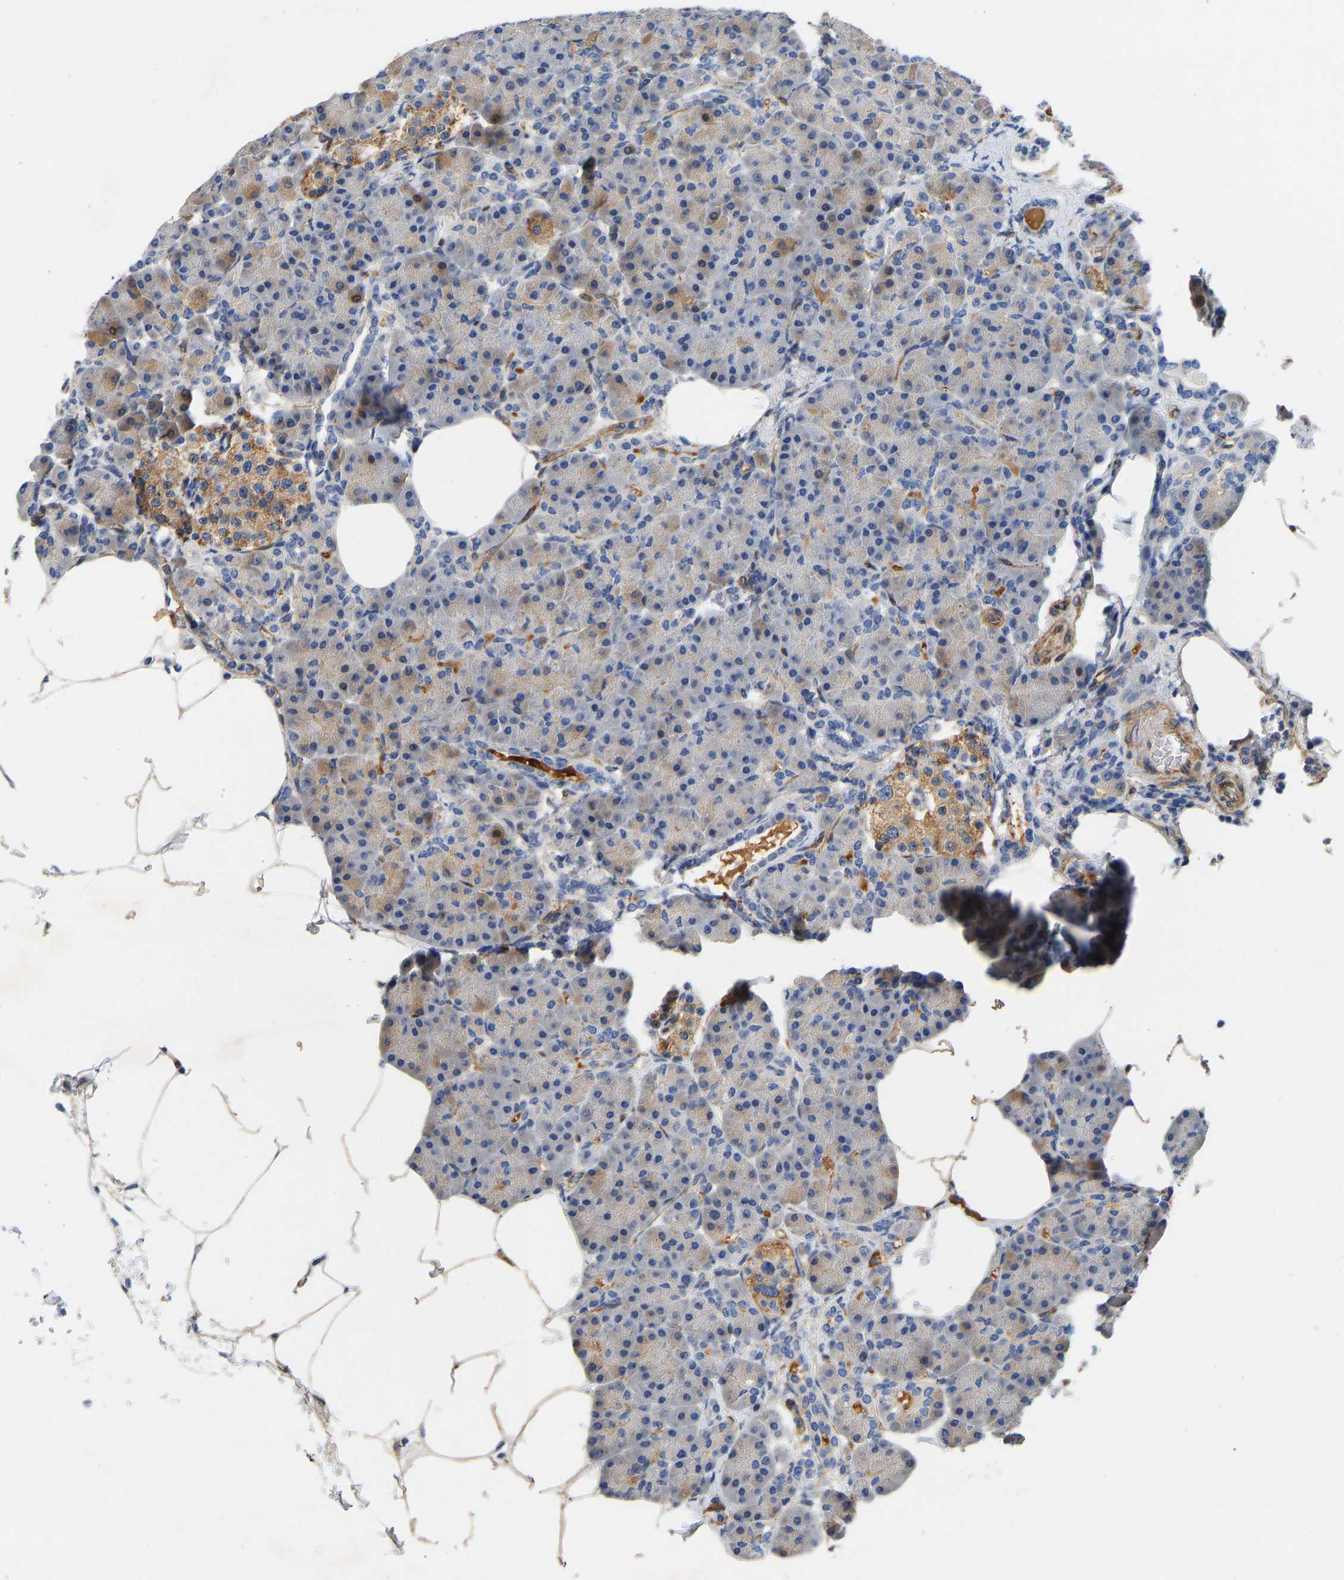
{"staining": {"intensity": "negative", "quantity": "none", "location": "none"}, "tissue": "pancreas", "cell_type": "Exocrine glandular cells", "image_type": "normal", "snomed": [{"axis": "morphology", "description": "Normal tissue, NOS"}, {"axis": "topography", "description": "Pancreas"}], "caption": "This is an immunohistochemistry (IHC) image of normal pancreas. There is no staining in exocrine glandular cells.", "gene": "ELMO2", "patient": {"sex": "female", "age": 70}}